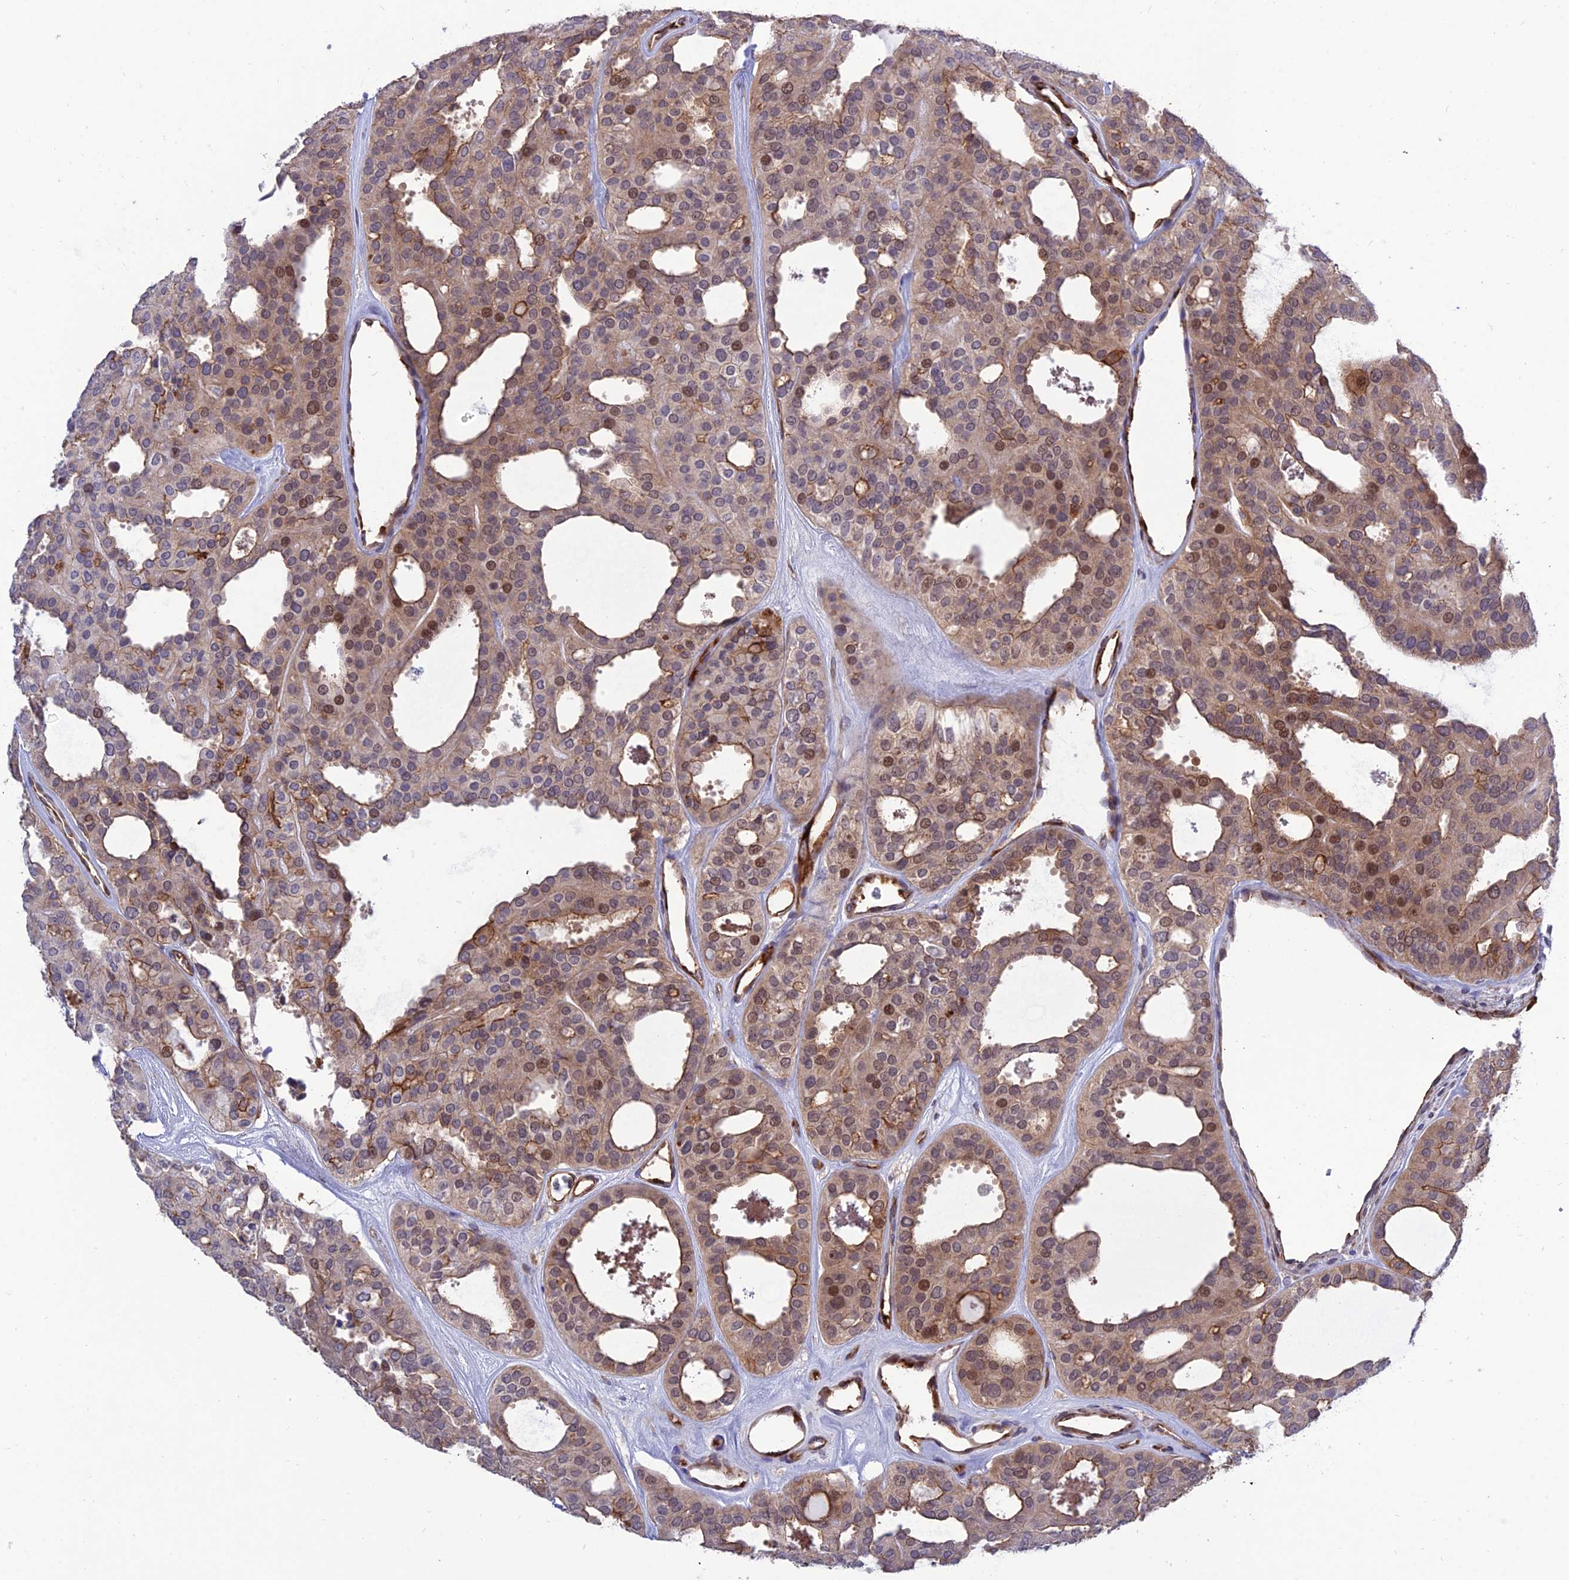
{"staining": {"intensity": "moderate", "quantity": "25%-75%", "location": "cytoplasmic/membranous,nuclear"}, "tissue": "thyroid cancer", "cell_type": "Tumor cells", "image_type": "cancer", "snomed": [{"axis": "morphology", "description": "Follicular adenoma carcinoma, NOS"}, {"axis": "topography", "description": "Thyroid gland"}], "caption": "Moderate cytoplasmic/membranous and nuclear protein expression is present in approximately 25%-75% of tumor cells in thyroid follicular adenoma carcinoma.", "gene": "CRTAP", "patient": {"sex": "male", "age": 75}}